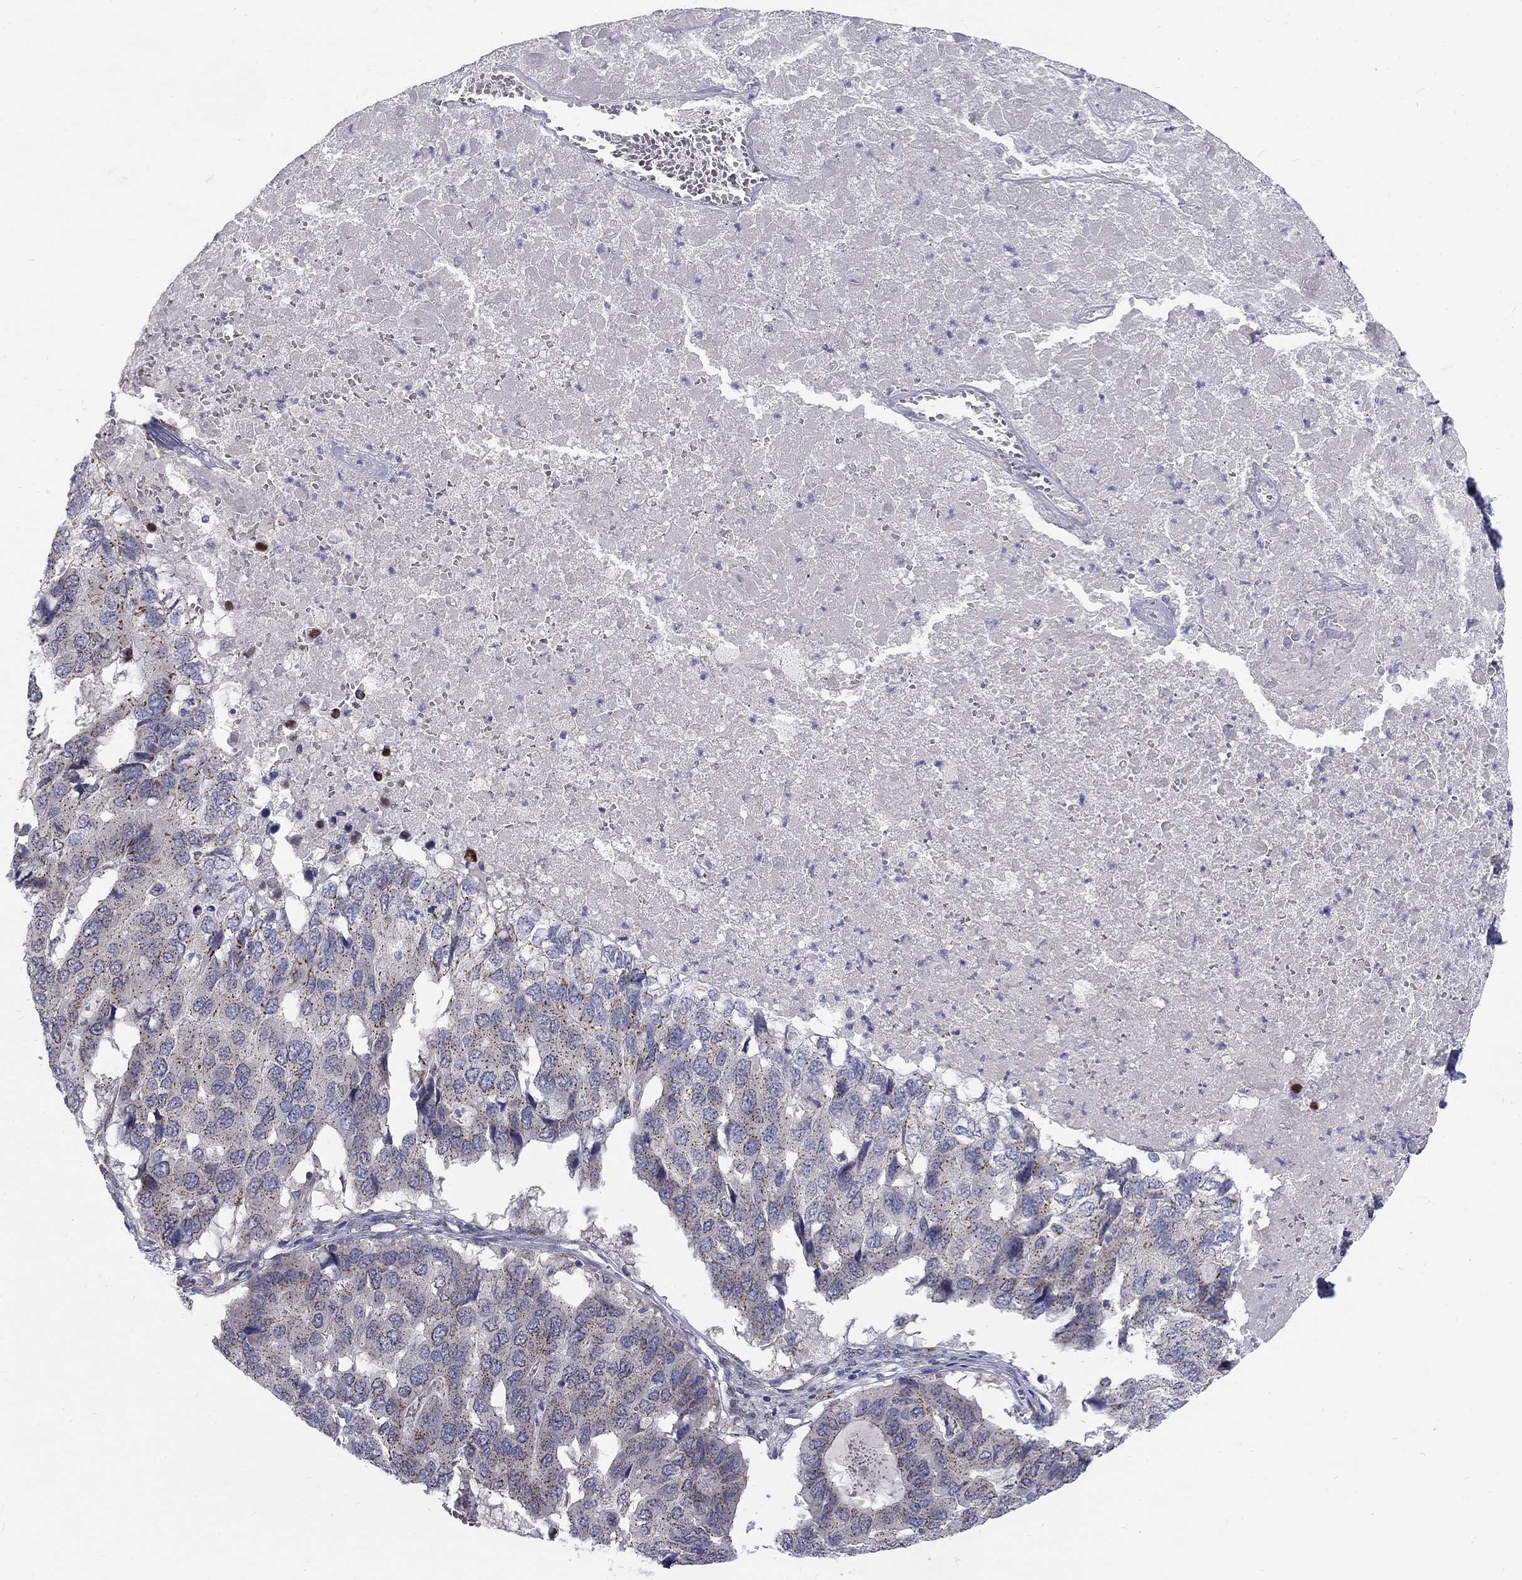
{"staining": {"intensity": "negative", "quantity": "none", "location": "none"}, "tissue": "pancreatic cancer", "cell_type": "Tumor cells", "image_type": "cancer", "snomed": [{"axis": "morphology", "description": "Adenocarcinoma, NOS"}, {"axis": "topography", "description": "Pancreas"}], "caption": "Human adenocarcinoma (pancreatic) stained for a protein using IHC exhibits no expression in tumor cells.", "gene": "PANK3", "patient": {"sex": "male", "age": 50}}